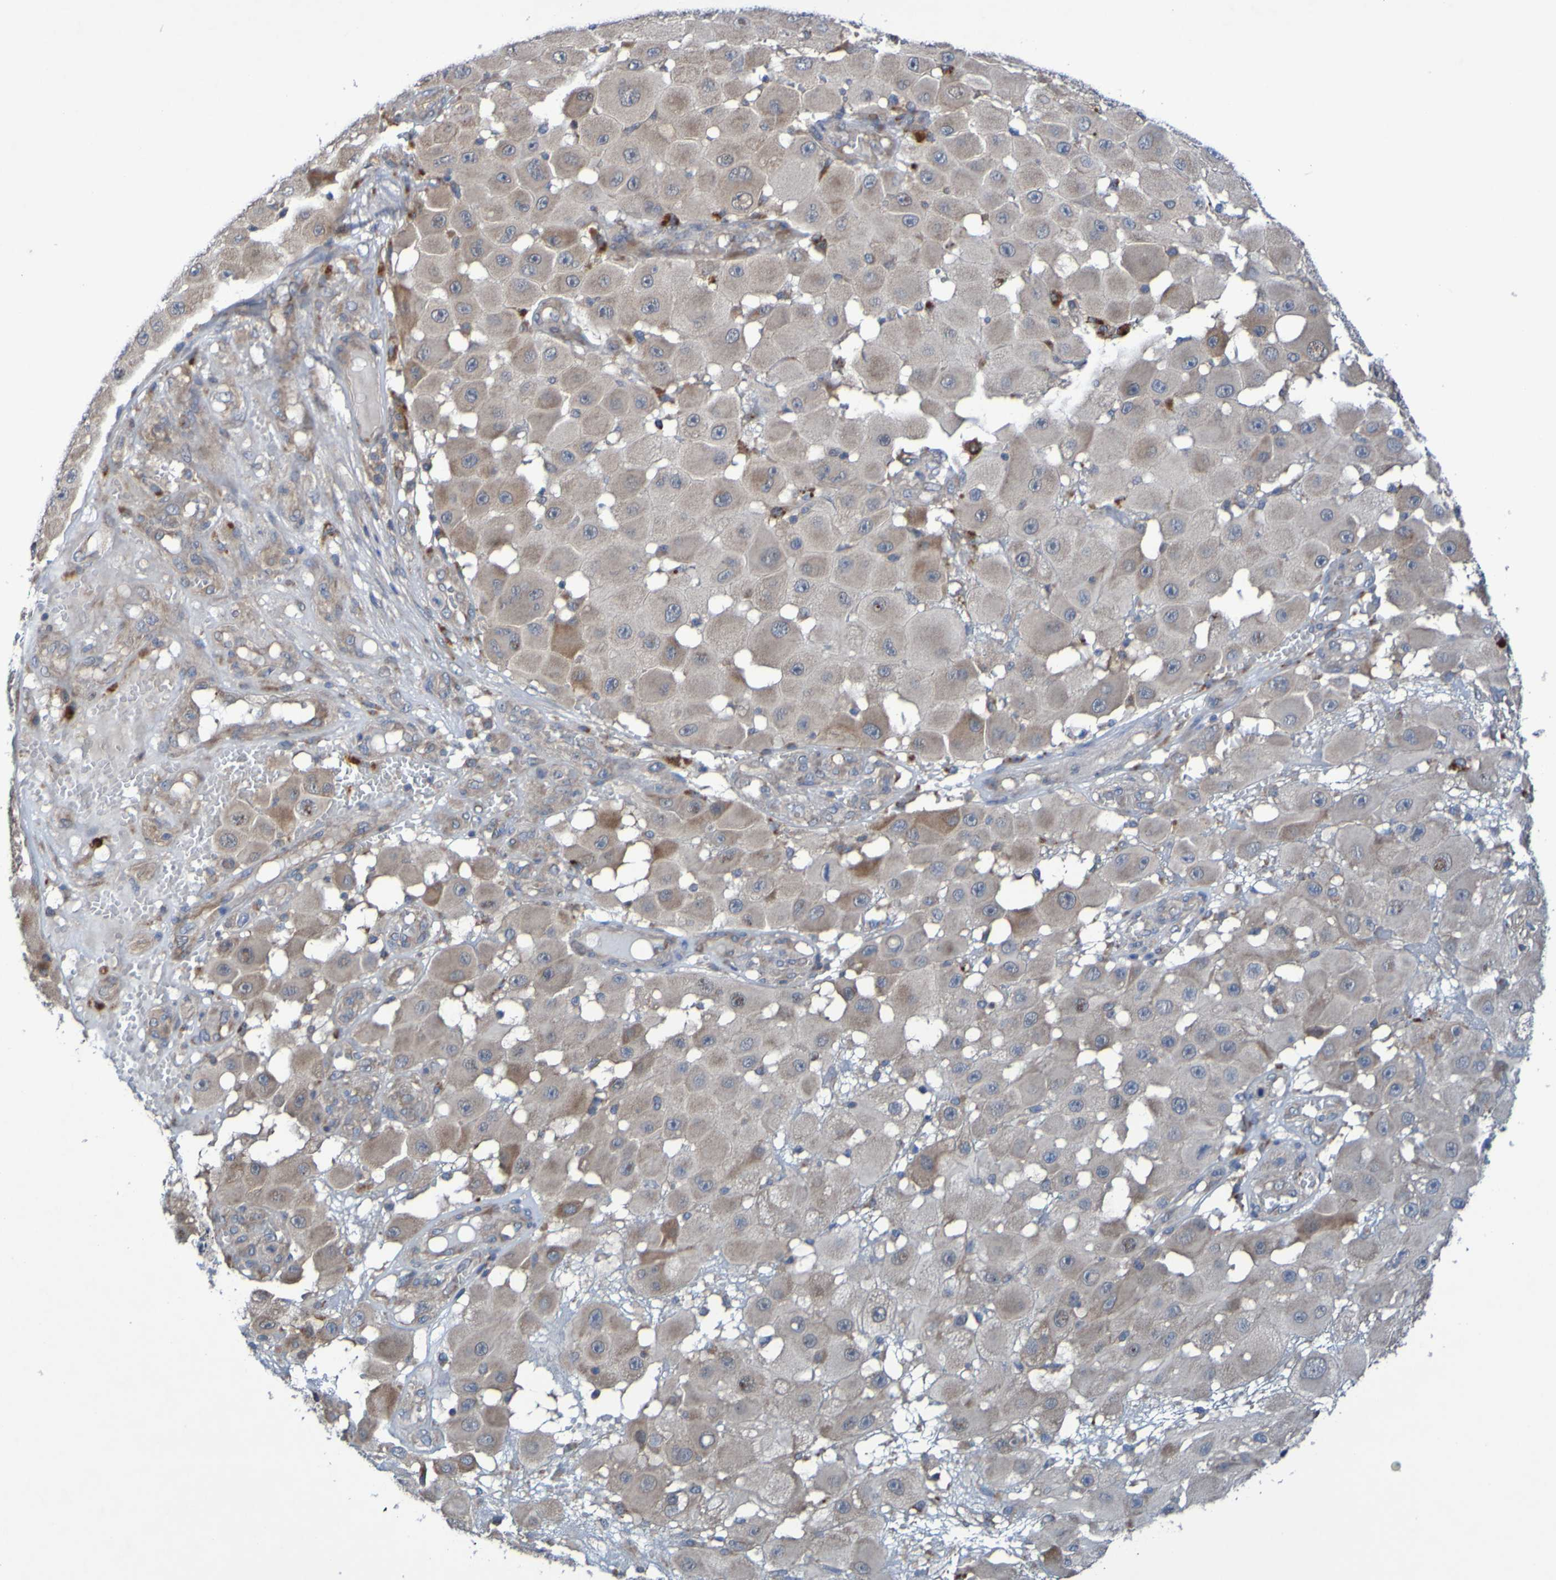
{"staining": {"intensity": "moderate", "quantity": "<25%", "location": "cytoplasmic/membranous"}, "tissue": "melanoma", "cell_type": "Tumor cells", "image_type": "cancer", "snomed": [{"axis": "morphology", "description": "Malignant melanoma, NOS"}, {"axis": "topography", "description": "Skin"}], "caption": "IHC photomicrograph of neoplastic tissue: melanoma stained using immunohistochemistry (IHC) demonstrates low levels of moderate protein expression localized specifically in the cytoplasmic/membranous of tumor cells, appearing as a cytoplasmic/membranous brown color.", "gene": "SDK1", "patient": {"sex": "female", "age": 81}}